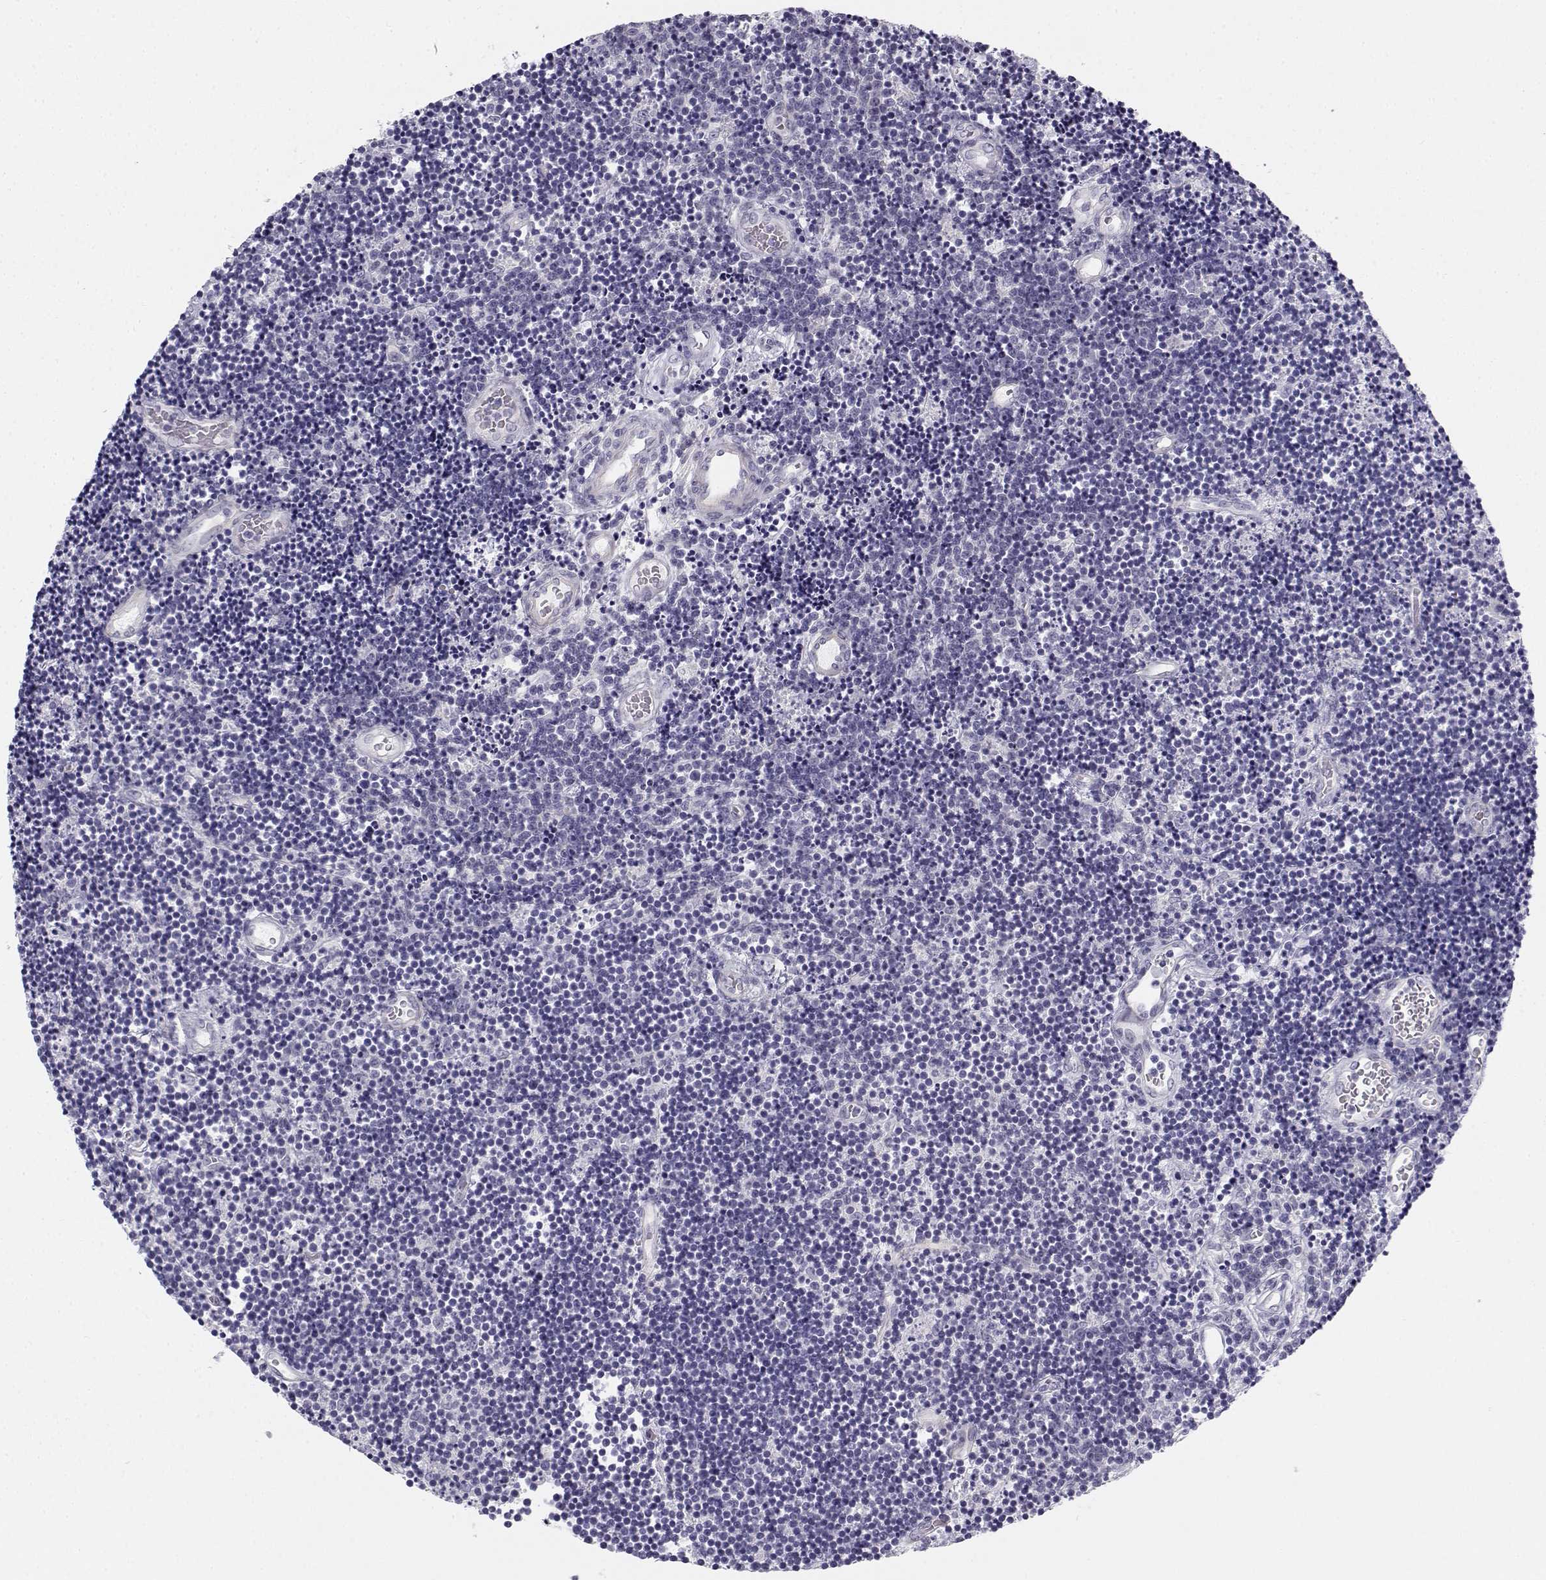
{"staining": {"intensity": "negative", "quantity": "none", "location": "none"}, "tissue": "lymphoma", "cell_type": "Tumor cells", "image_type": "cancer", "snomed": [{"axis": "morphology", "description": "Malignant lymphoma, non-Hodgkin's type, Low grade"}, {"axis": "topography", "description": "Brain"}], "caption": "This image is of low-grade malignant lymphoma, non-Hodgkin's type stained with immunohistochemistry to label a protein in brown with the nuclei are counter-stained blue. There is no positivity in tumor cells.", "gene": "CREB3L3", "patient": {"sex": "female", "age": 66}}